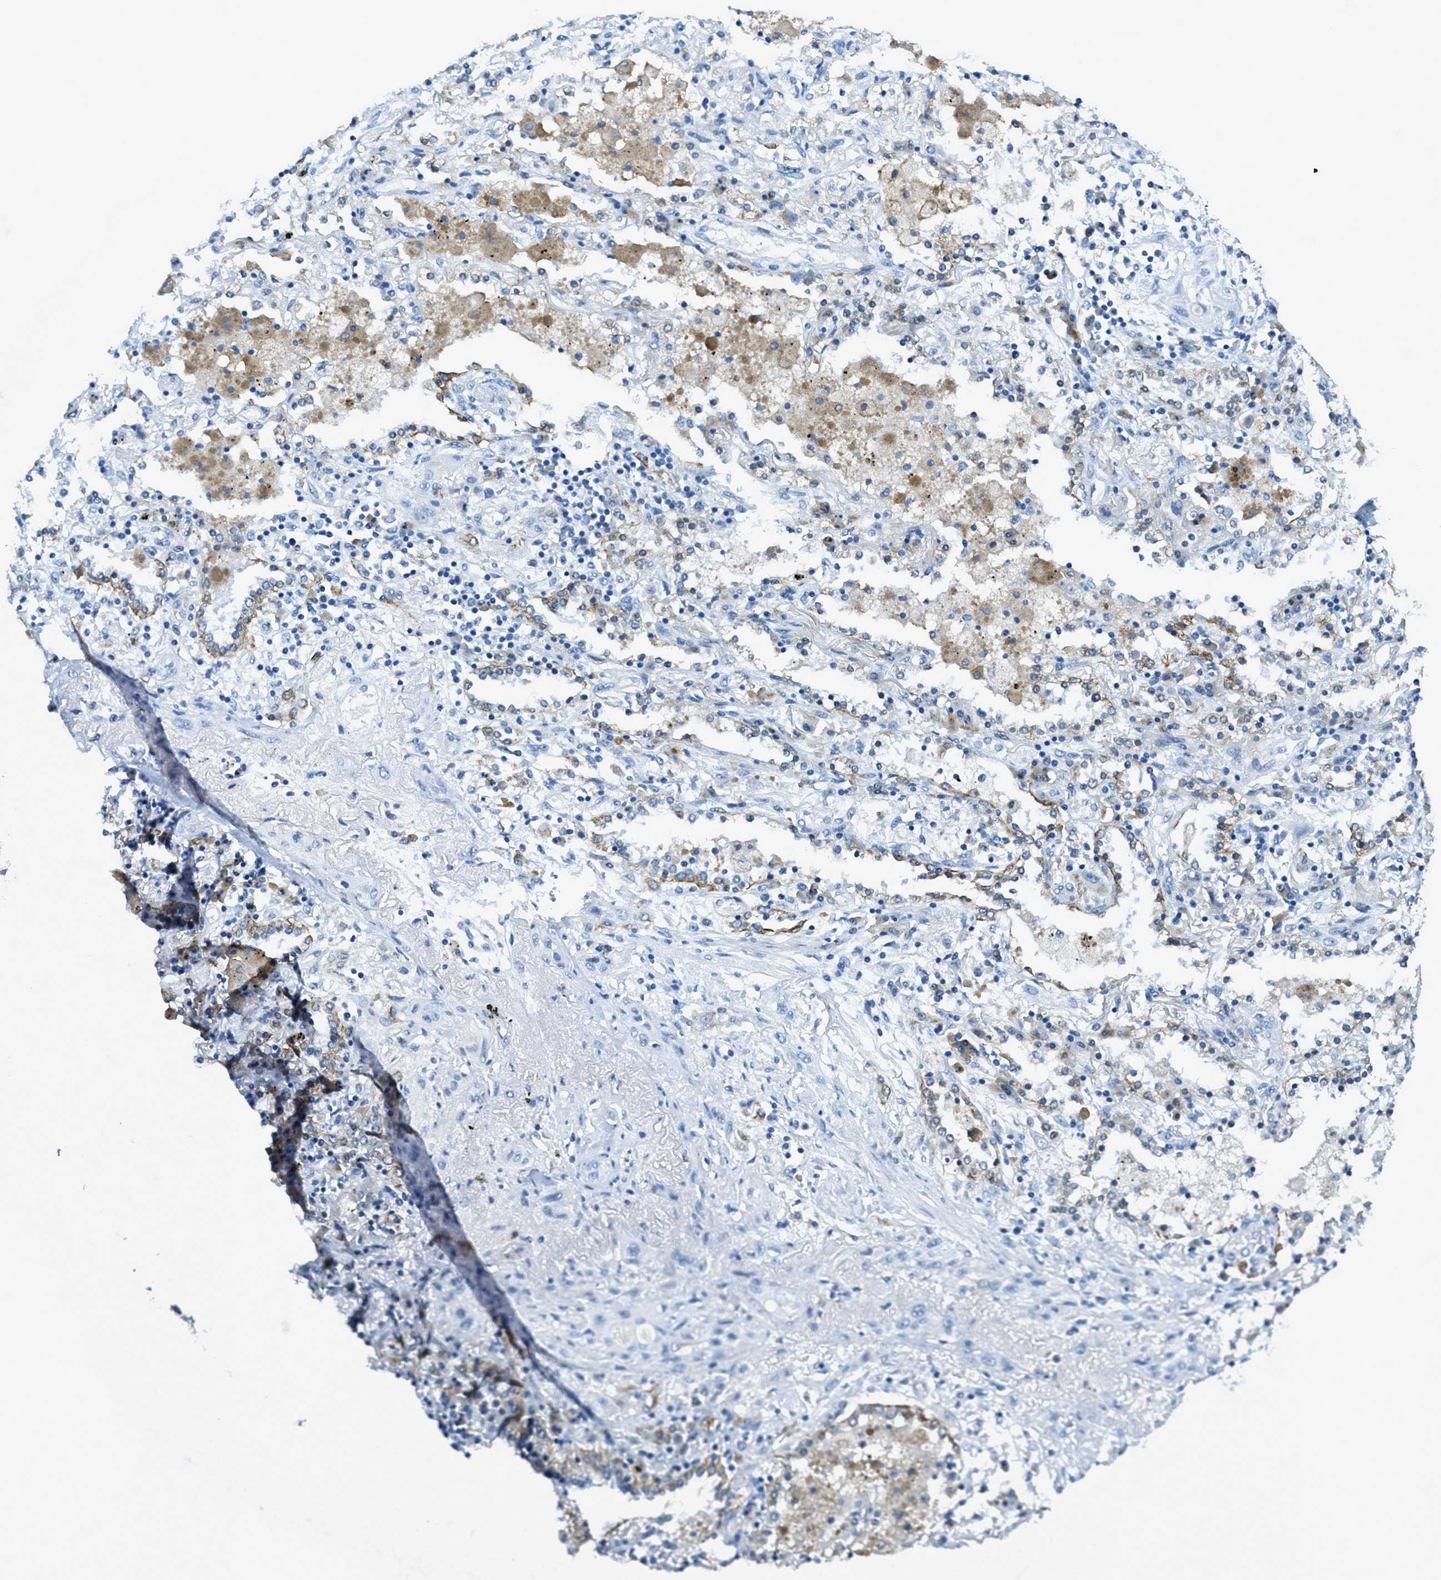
{"staining": {"intensity": "moderate", "quantity": "<25%", "location": "cytoplasmic/membranous"}, "tissue": "lung cancer", "cell_type": "Tumor cells", "image_type": "cancer", "snomed": [{"axis": "morphology", "description": "Squamous cell carcinoma, NOS"}, {"axis": "topography", "description": "Lung"}], "caption": "IHC staining of lung cancer (squamous cell carcinoma), which demonstrates low levels of moderate cytoplasmic/membranous expression in approximately <25% of tumor cells indicating moderate cytoplasmic/membranous protein positivity. The staining was performed using DAB (3,3'-diaminobenzidine) (brown) for protein detection and nuclei were counterstained in hematoxylin (blue).", "gene": "KLHL8", "patient": {"sex": "female", "age": 47}}